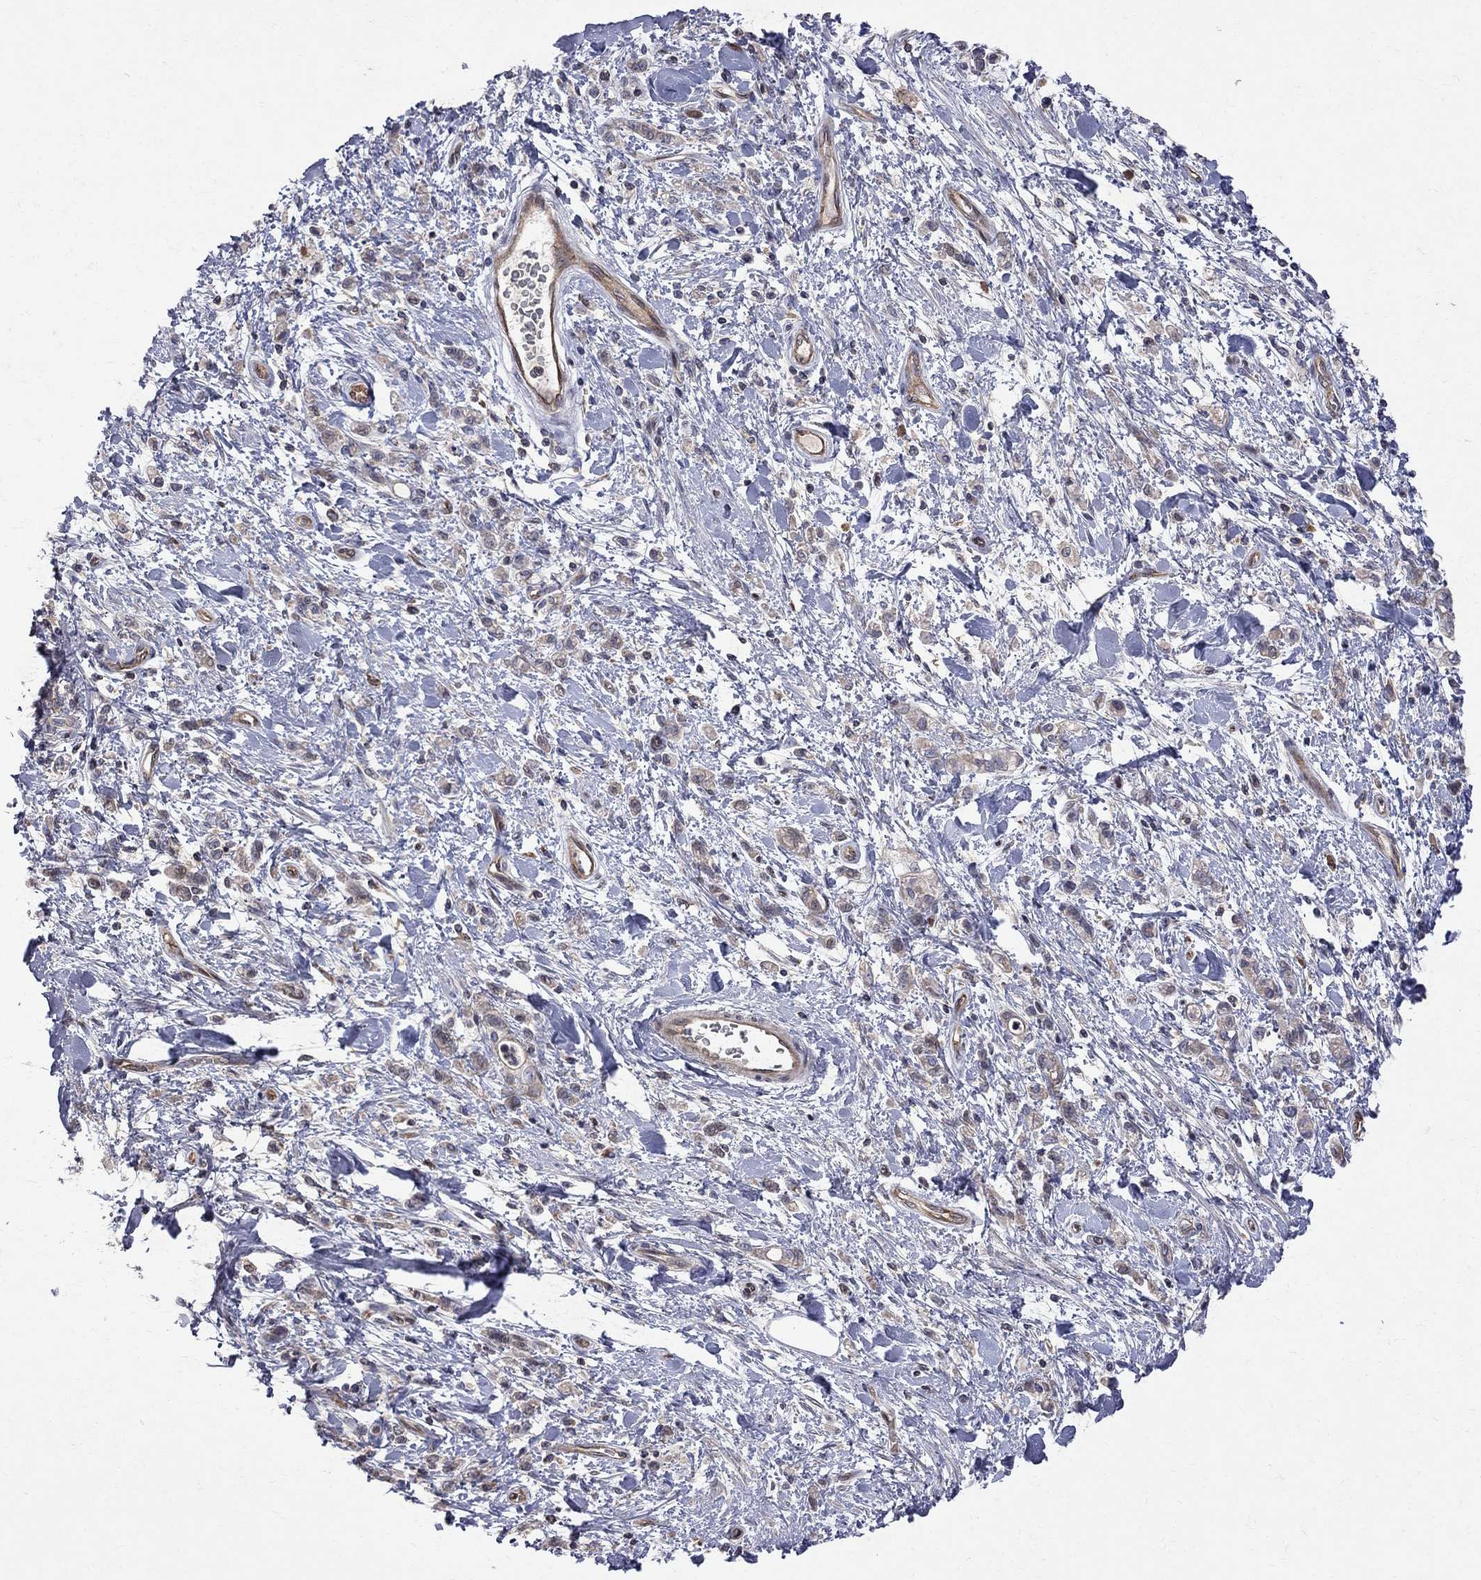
{"staining": {"intensity": "weak", "quantity": "25%-75%", "location": "cytoplasmic/membranous"}, "tissue": "stomach cancer", "cell_type": "Tumor cells", "image_type": "cancer", "snomed": [{"axis": "morphology", "description": "Adenocarcinoma, NOS"}, {"axis": "topography", "description": "Stomach"}], "caption": "Protein expression analysis of stomach cancer (adenocarcinoma) exhibits weak cytoplasmic/membranous staining in approximately 25%-75% of tumor cells.", "gene": "ABI3", "patient": {"sex": "male", "age": 77}}